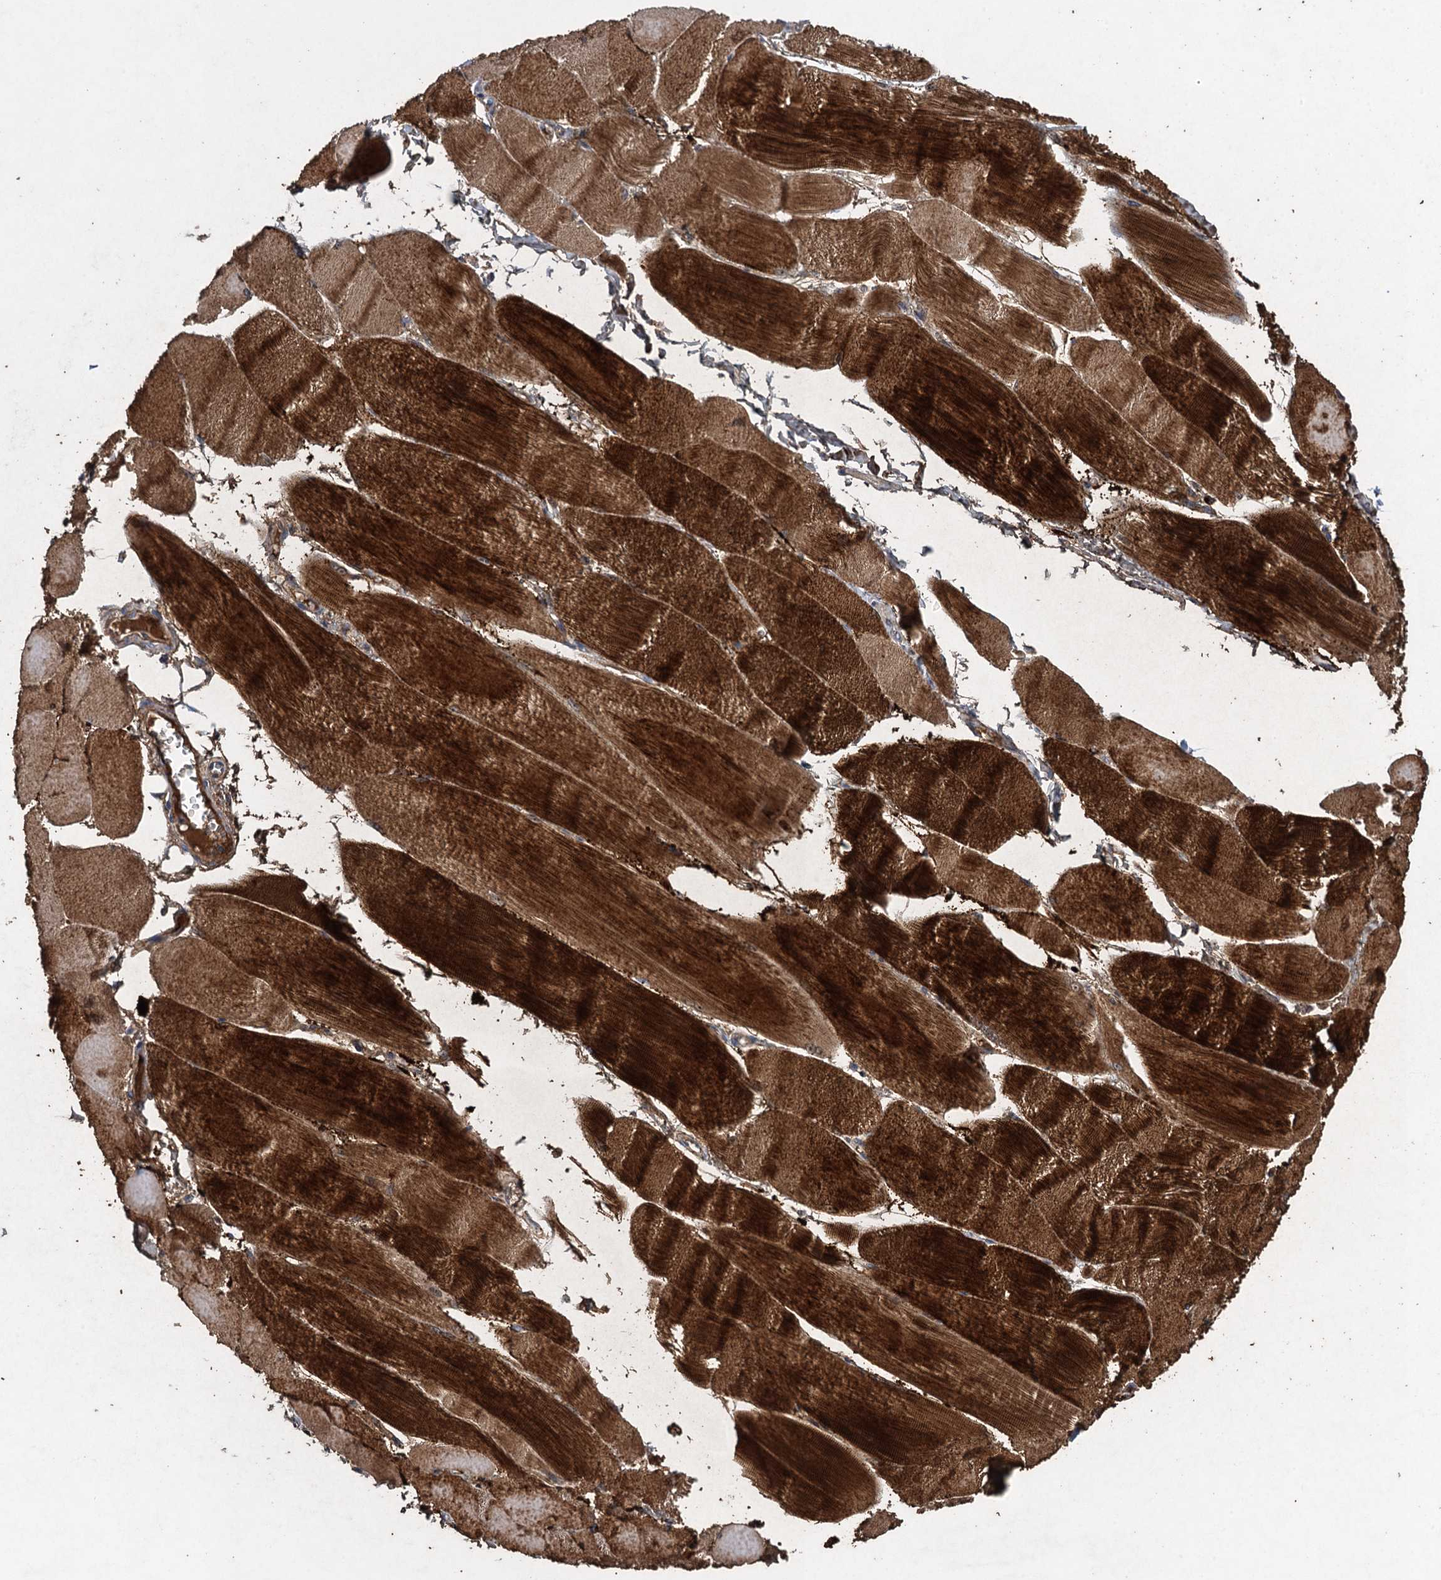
{"staining": {"intensity": "strong", "quantity": ">75%", "location": "cytoplasmic/membranous"}, "tissue": "skeletal muscle", "cell_type": "Myocytes", "image_type": "normal", "snomed": [{"axis": "morphology", "description": "Normal tissue, NOS"}, {"axis": "morphology", "description": "Basal cell carcinoma"}, {"axis": "topography", "description": "Skeletal muscle"}], "caption": "Skeletal muscle stained for a protein (brown) exhibits strong cytoplasmic/membranous positive staining in approximately >75% of myocytes.", "gene": "TXNDC11", "patient": {"sex": "female", "age": 64}}